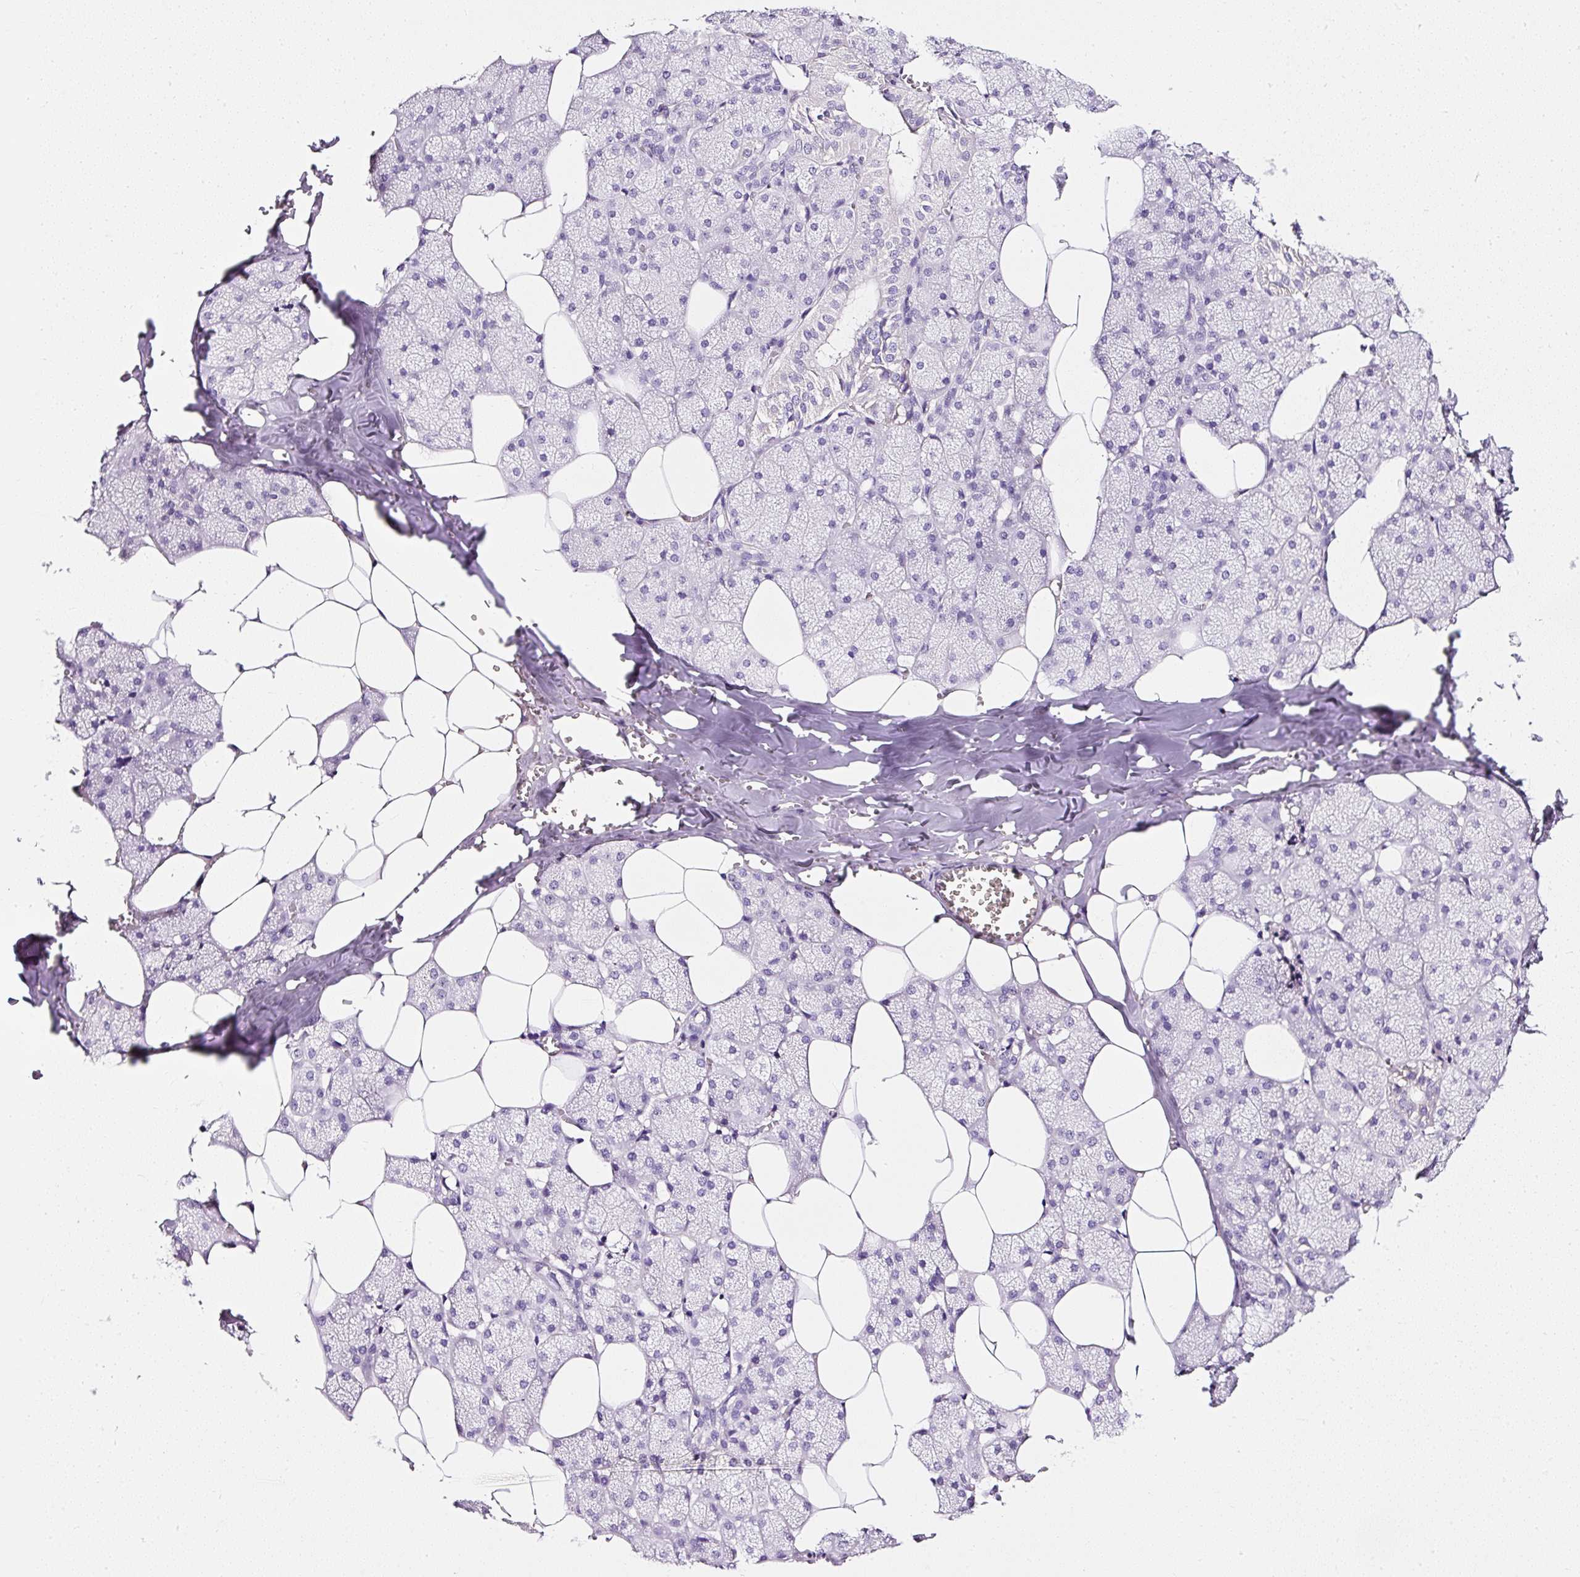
{"staining": {"intensity": "negative", "quantity": "none", "location": "none"}, "tissue": "salivary gland", "cell_type": "Glandular cells", "image_type": "normal", "snomed": [{"axis": "morphology", "description": "Normal tissue, NOS"}, {"axis": "topography", "description": "Salivary gland"}, {"axis": "topography", "description": "Peripheral nerve tissue"}], "caption": "This is an immunohistochemistry (IHC) histopathology image of unremarkable salivary gland. There is no expression in glandular cells.", "gene": "ATP2A1", "patient": {"sex": "male", "age": 38}}